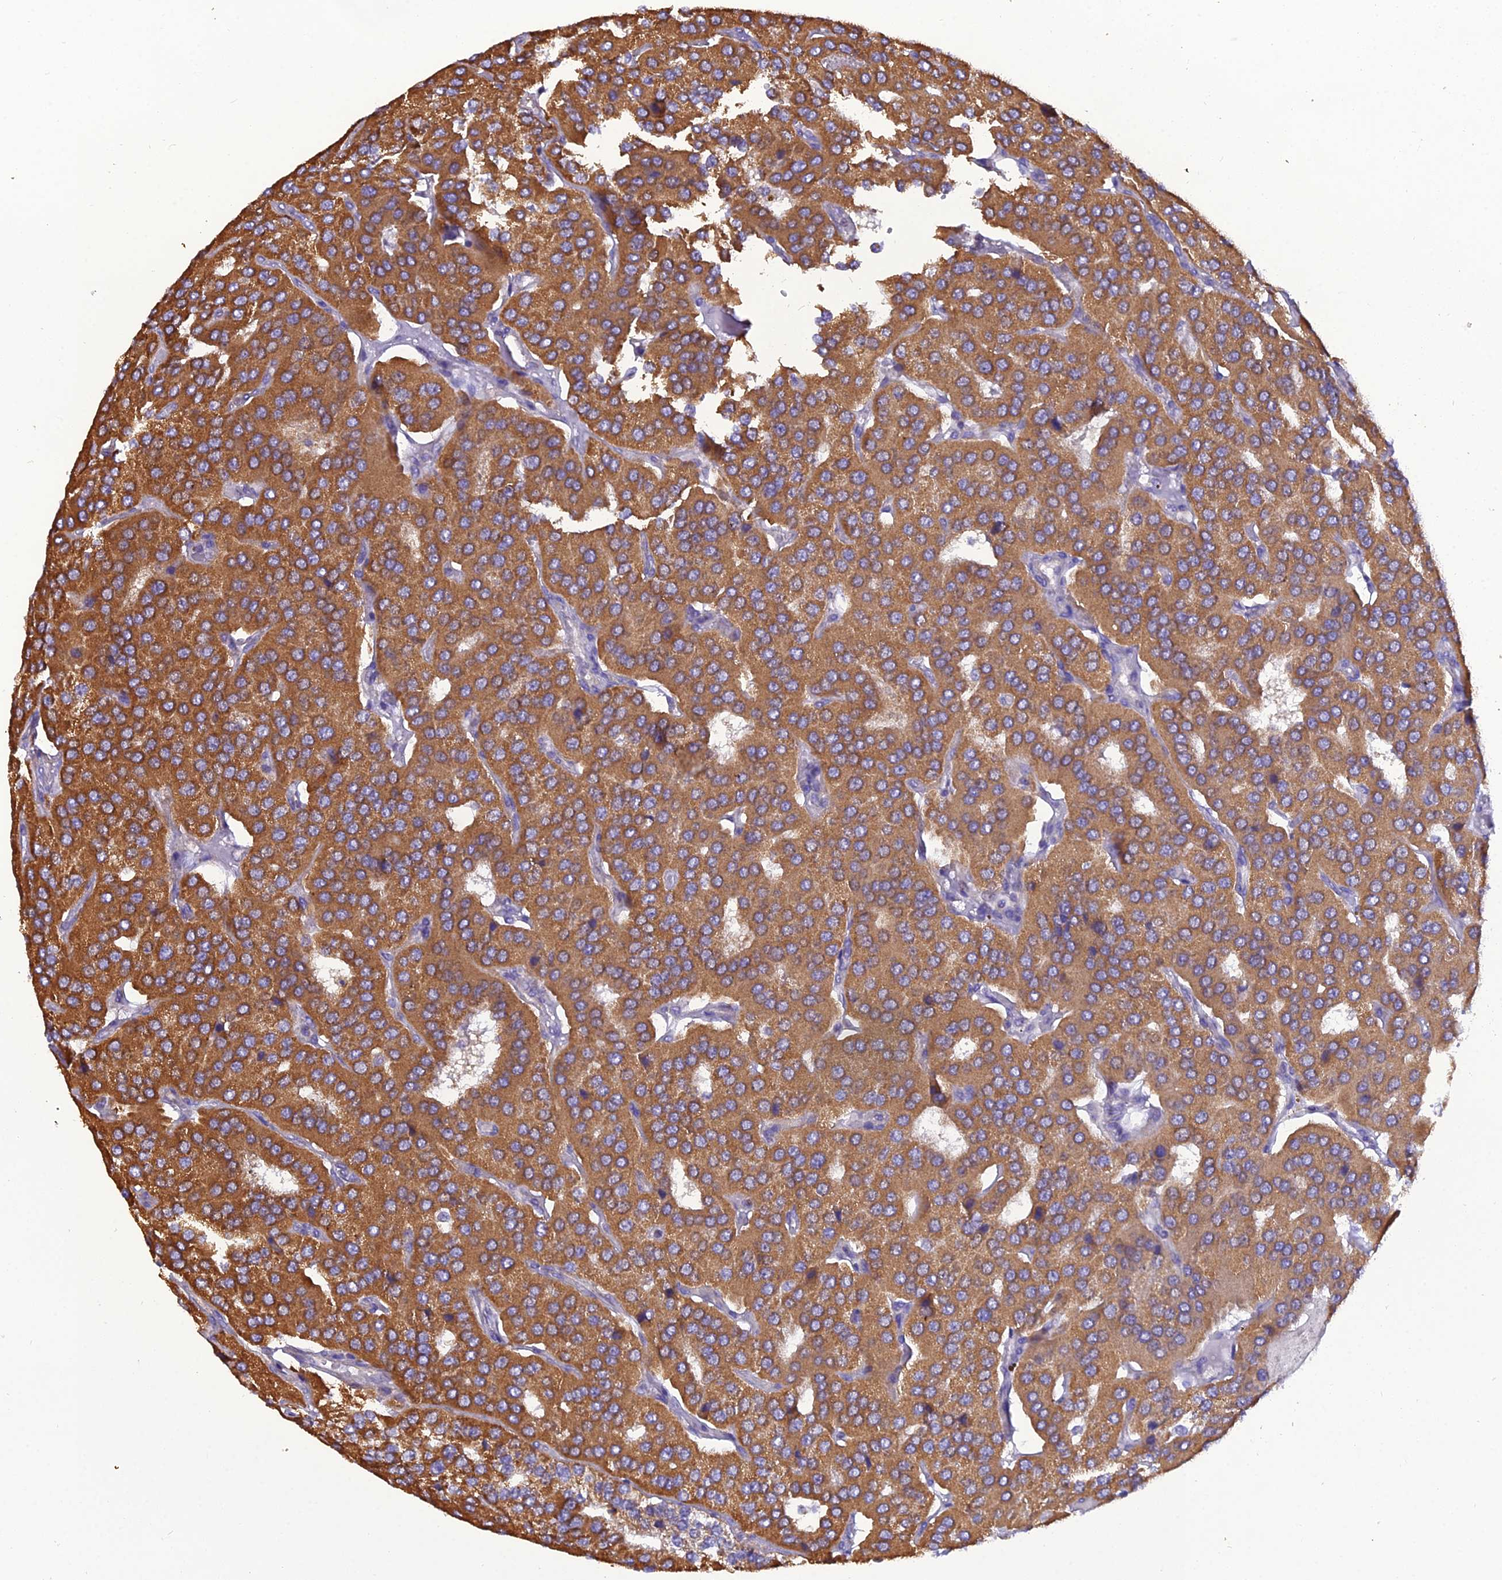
{"staining": {"intensity": "moderate", "quantity": ">75%", "location": "cytoplasmic/membranous"}, "tissue": "parathyroid gland", "cell_type": "Glandular cells", "image_type": "normal", "snomed": [{"axis": "morphology", "description": "Normal tissue, NOS"}, {"axis": "morphology", "description": "Adenoma, NOS"}, {"axis": "topography", "description": "Parathyroid gland"}], "caption": "Moderate cytoplasmic/membranous positivity for a protein is seen in about >75% of glandular cells of unremarkable parathyroid gland using immunohistochemistry.", "gene": "GPD1", "patient": {"sex": "female", "age": 86}}